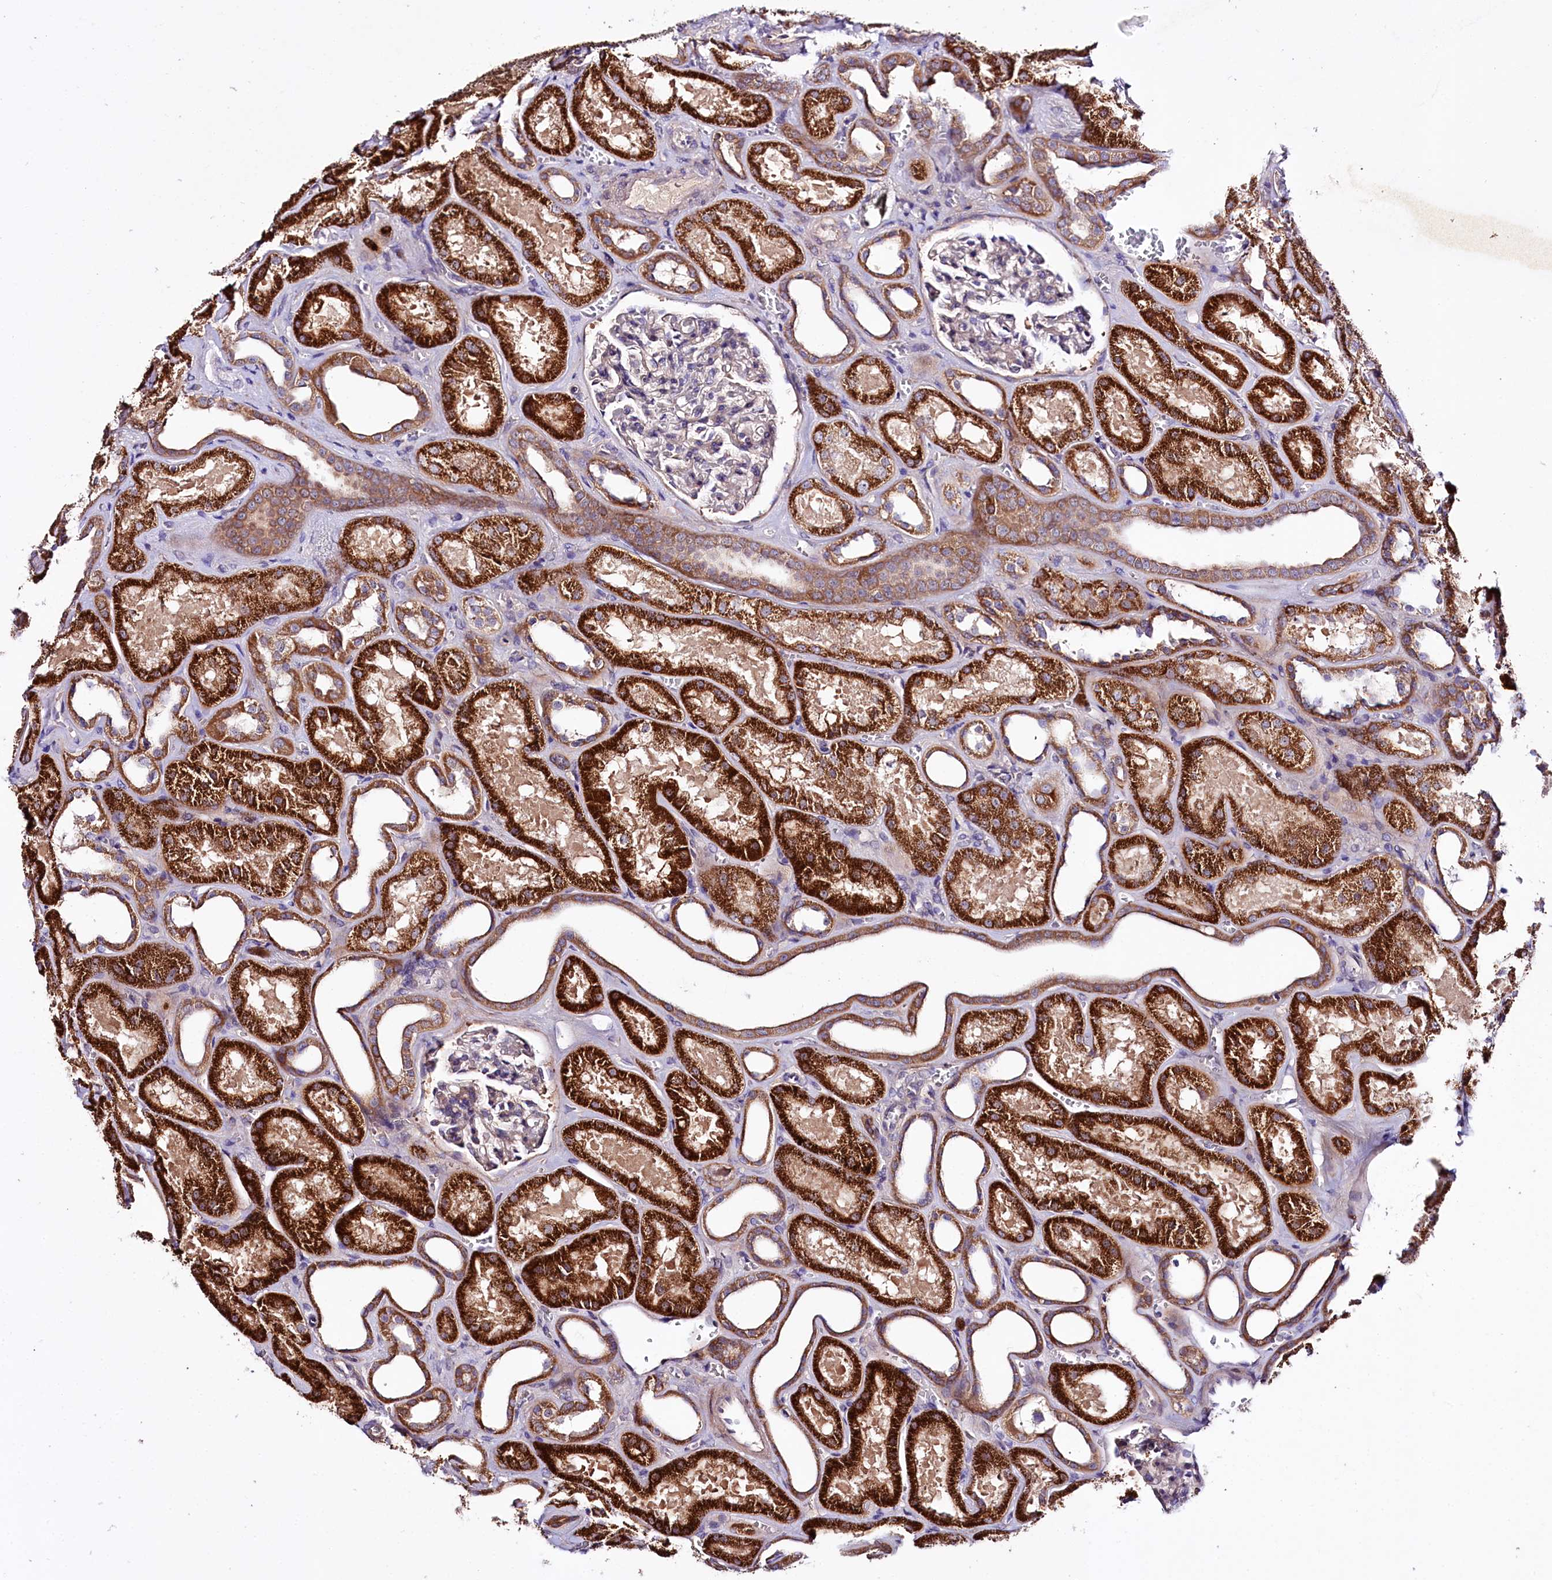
{"staining": {"intensity": "weak", "quantity": "<25%", "location": "cytoplasmic/membranous"}, "tissue": "kidney", "cell_type": "Cells in glomeruli", "image_type": "normal", "snomed": [{"axis": "morphology", "description": "Normal tissue, NOS"}, {"axis": "morphology", "description": "Adenocarcinoma, NOS"}, {"axis": "topography", "description": "Kidney"}], "caption": "Immunohistochemistry (IHC) of unremarkable human kidney reveals no expression in cells in glomeruli.", "gene": "ZNF45", "patient": {"sex": "female", "age": 68}}